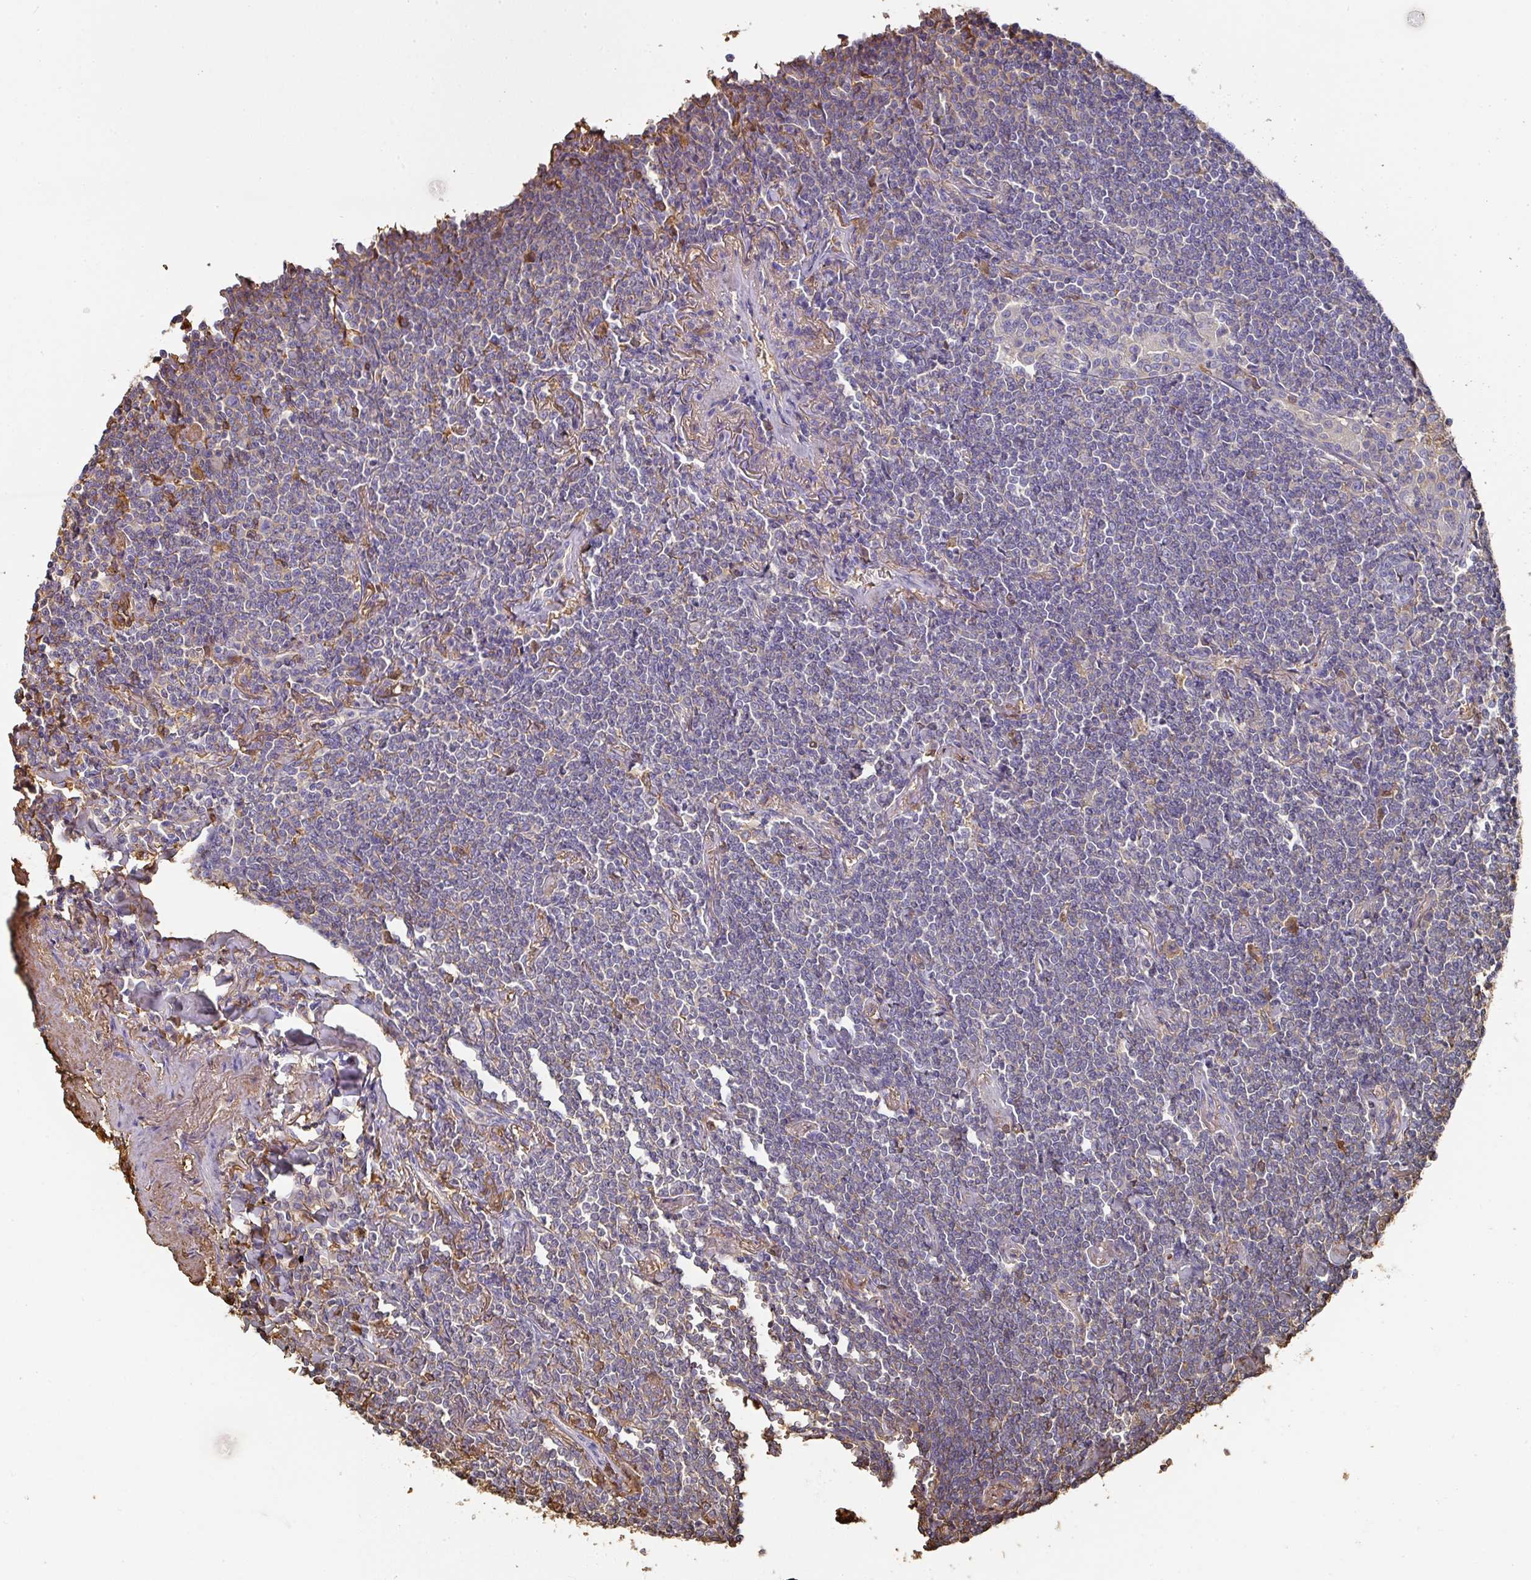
{"staining": {"intensity": "negative", "quantity": "none", "location": "none"}, "tissue": "lymphoma", "cell_type": "Tumor cells", "image_type": "cancer", "snomed": [{"axis": "morphology", "description": "Malignant lymphoma, non-Hodgkin's type, Low grade"}, {"axis": "topography", "description": "Lung"}], "caption": "The IHC histopathology image has no significant positivity in tumor cells of lymphoma tissue.", "gene": "ALB", "patient": {"sex": "female", "age": 71}}